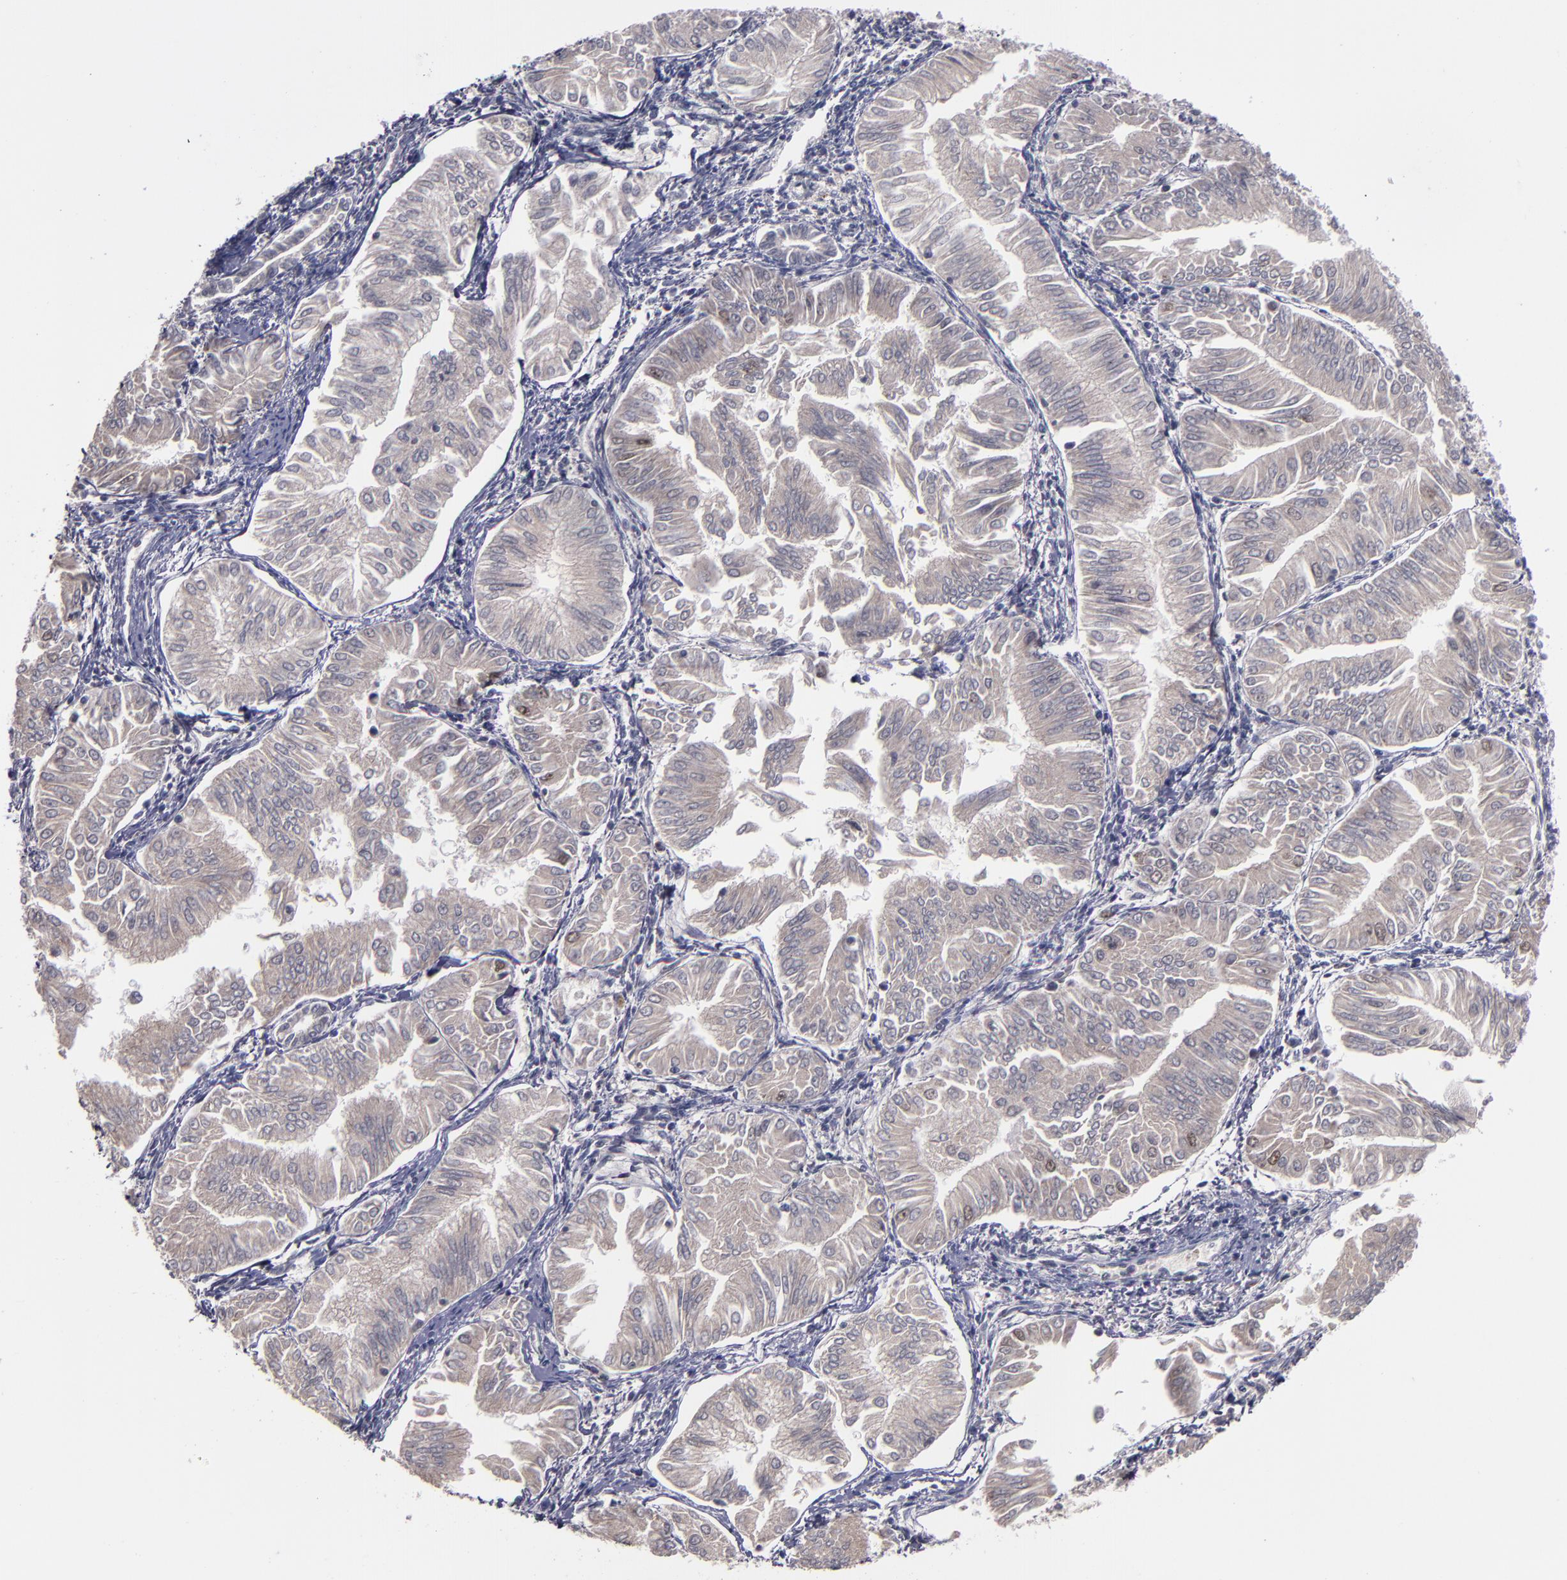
{"staining": {"intensity": "moderate", "quantity": "<25%", "location": "nuclear"}, "tissue": "endometrial cancer", "cell_type": "Tumor cells", "image_type": "cancer", "snomed": [{"axis": "morphology", "description": "Adenocarcinoma, NOS"}, {"axis": "topography", "description": "Endometrium"}], "caption": "Moderate nuclear staining is identified in approximately <25% of tumor cells in adenocarcinoma (endometrial). The protein is stained brown, and the nuclei are stained in blue (DAB (3,3'-diaminobenzidine) IHC with brightfield microscopy, high magnification).", "gene": "CDC7", "patient": {"sex": "female", "age": 53}}